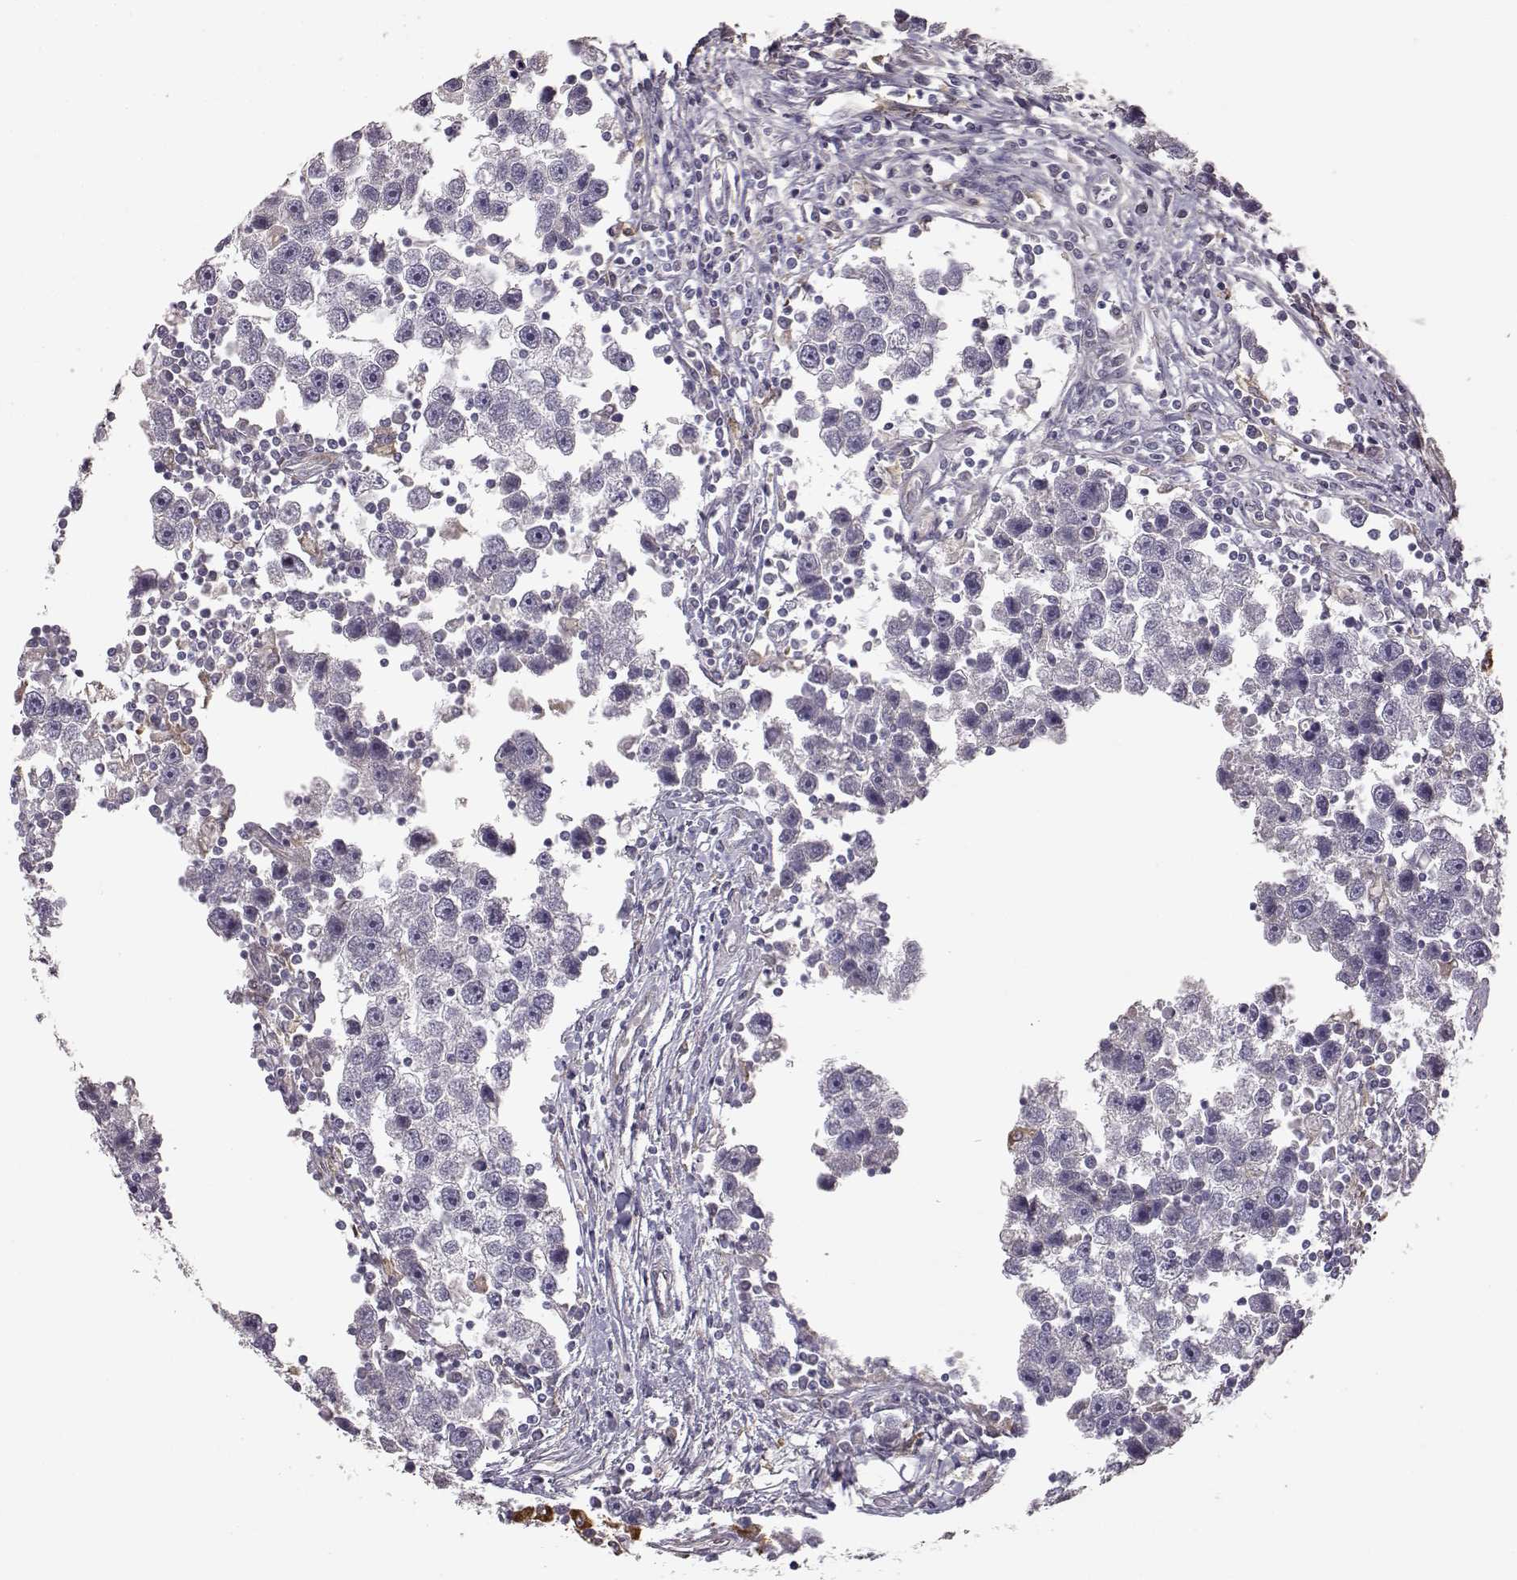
{"staining": {"intensity": "negative", "quantity": "none", "location": "none"}, "tissue": "testis cancer", "cell_type": "Tumor cells", "image_type": "cancer", "snomed": [{"axis": "morphology", "description": "Seminoma, NOS"}, {"axis": "topography", "description": "Testis"}], "caption": "Histopathology image shows no protein staining in tumor cells of testis cancer (seminoma) tissue. Brightfield microscopy of IHC stained with DAB (brown) and hematoxylin (blue), captured at high magnification.", "gene": "GHR", "patient": {"sex": "male", "age": 30}}